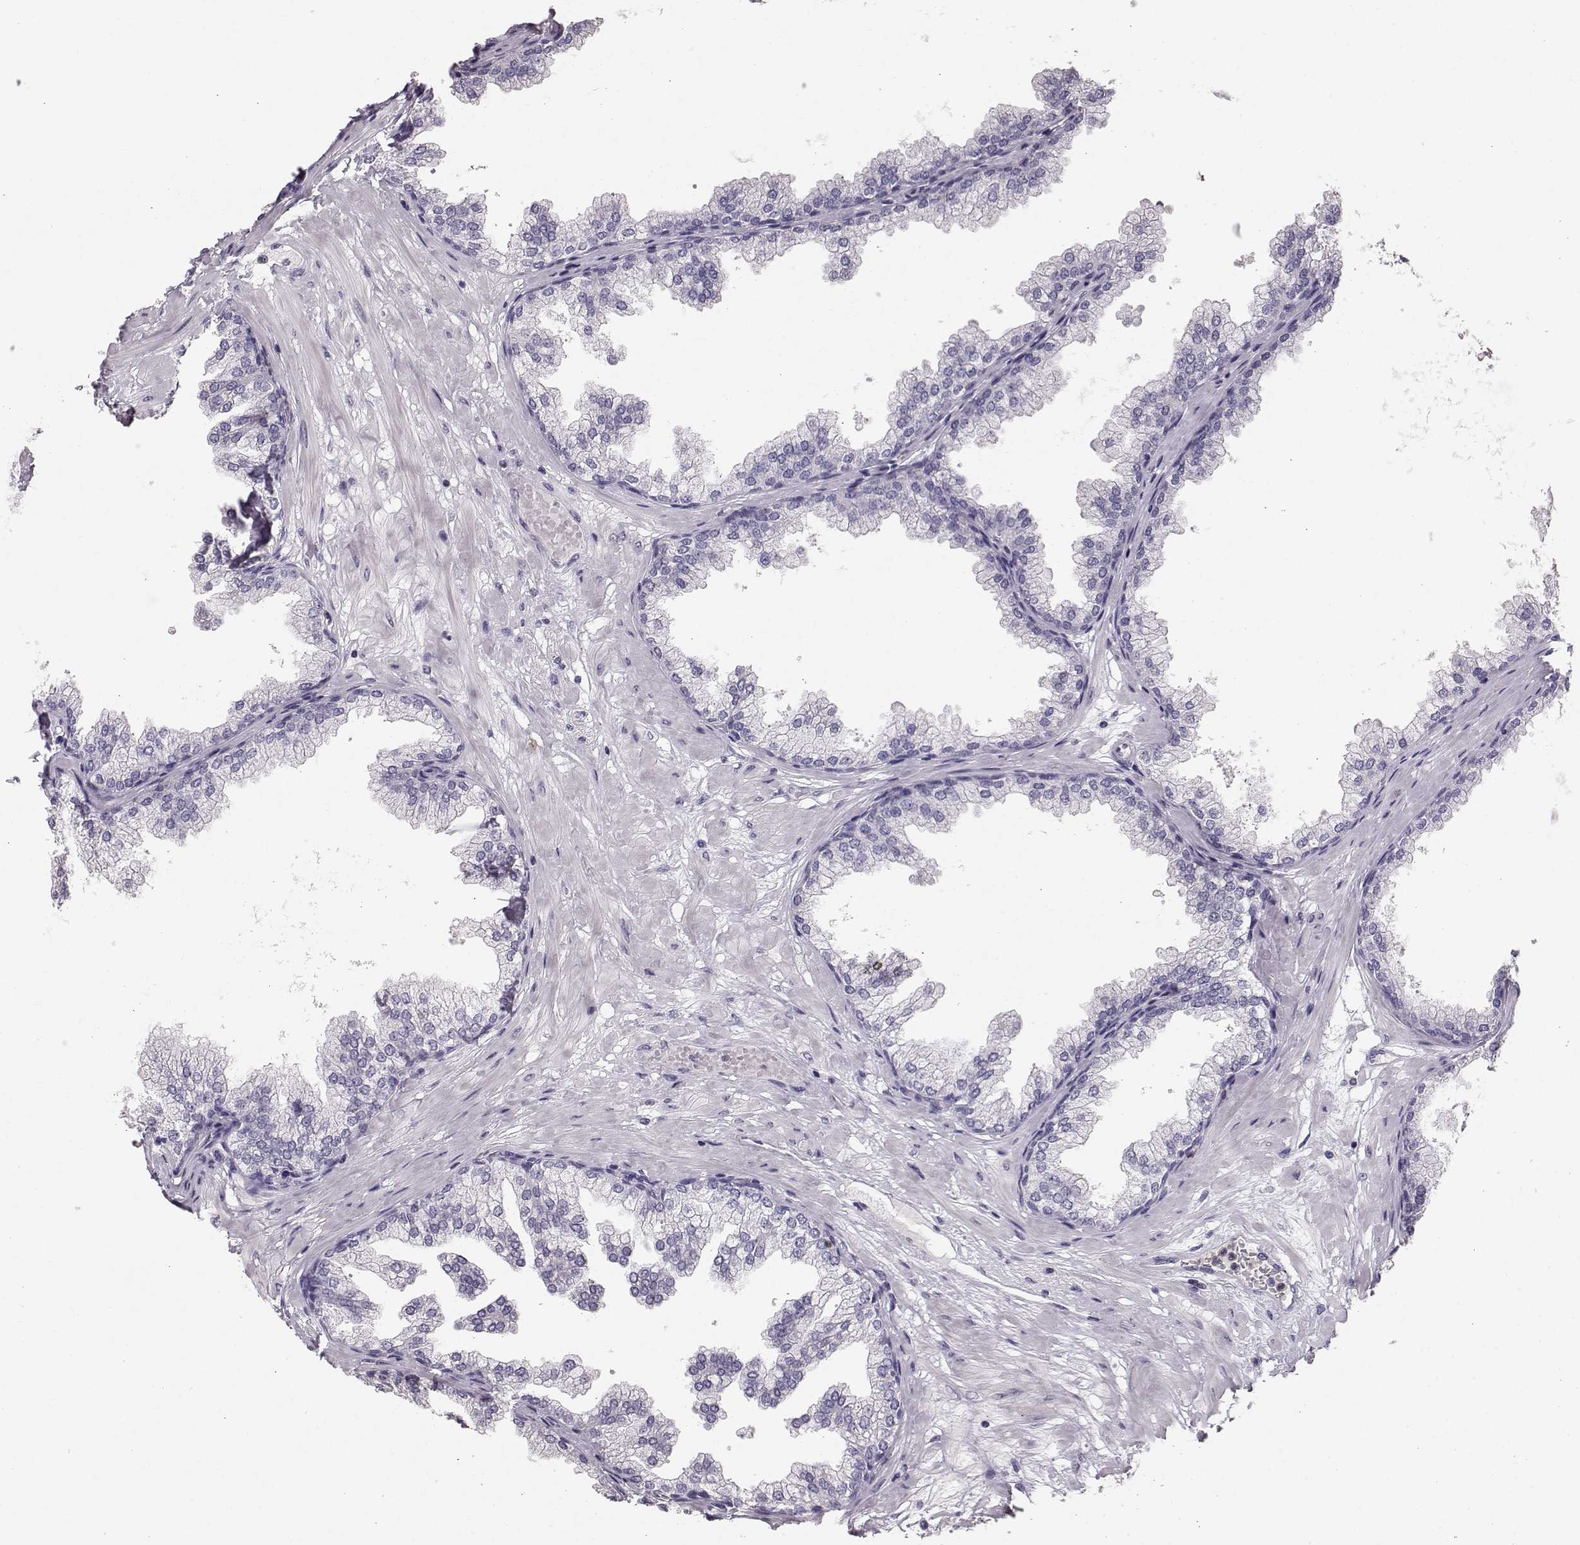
{"staining": {"intensity": "negative", "quantity": "none", "location": "none"}, "tissue": "prostate", "cell_type": "Glandular cells", "image_type": "normal", "snomed": [{"axis": "morphology", "description": "Normal tissue, NOS"}, {"axis": "topography", "description": "Prostate"}], "caption": "Immunohistochemistry micrograph of normal prostate: prostate stained with DAB (3,3'-diaminobenzidine) displays no significant protein positivity in glandular cells. (Brightfield microscopy of DAB IHC at high magnification).", "gene": "POU1F1", "patient": {"sex": "male", "age": 37}}